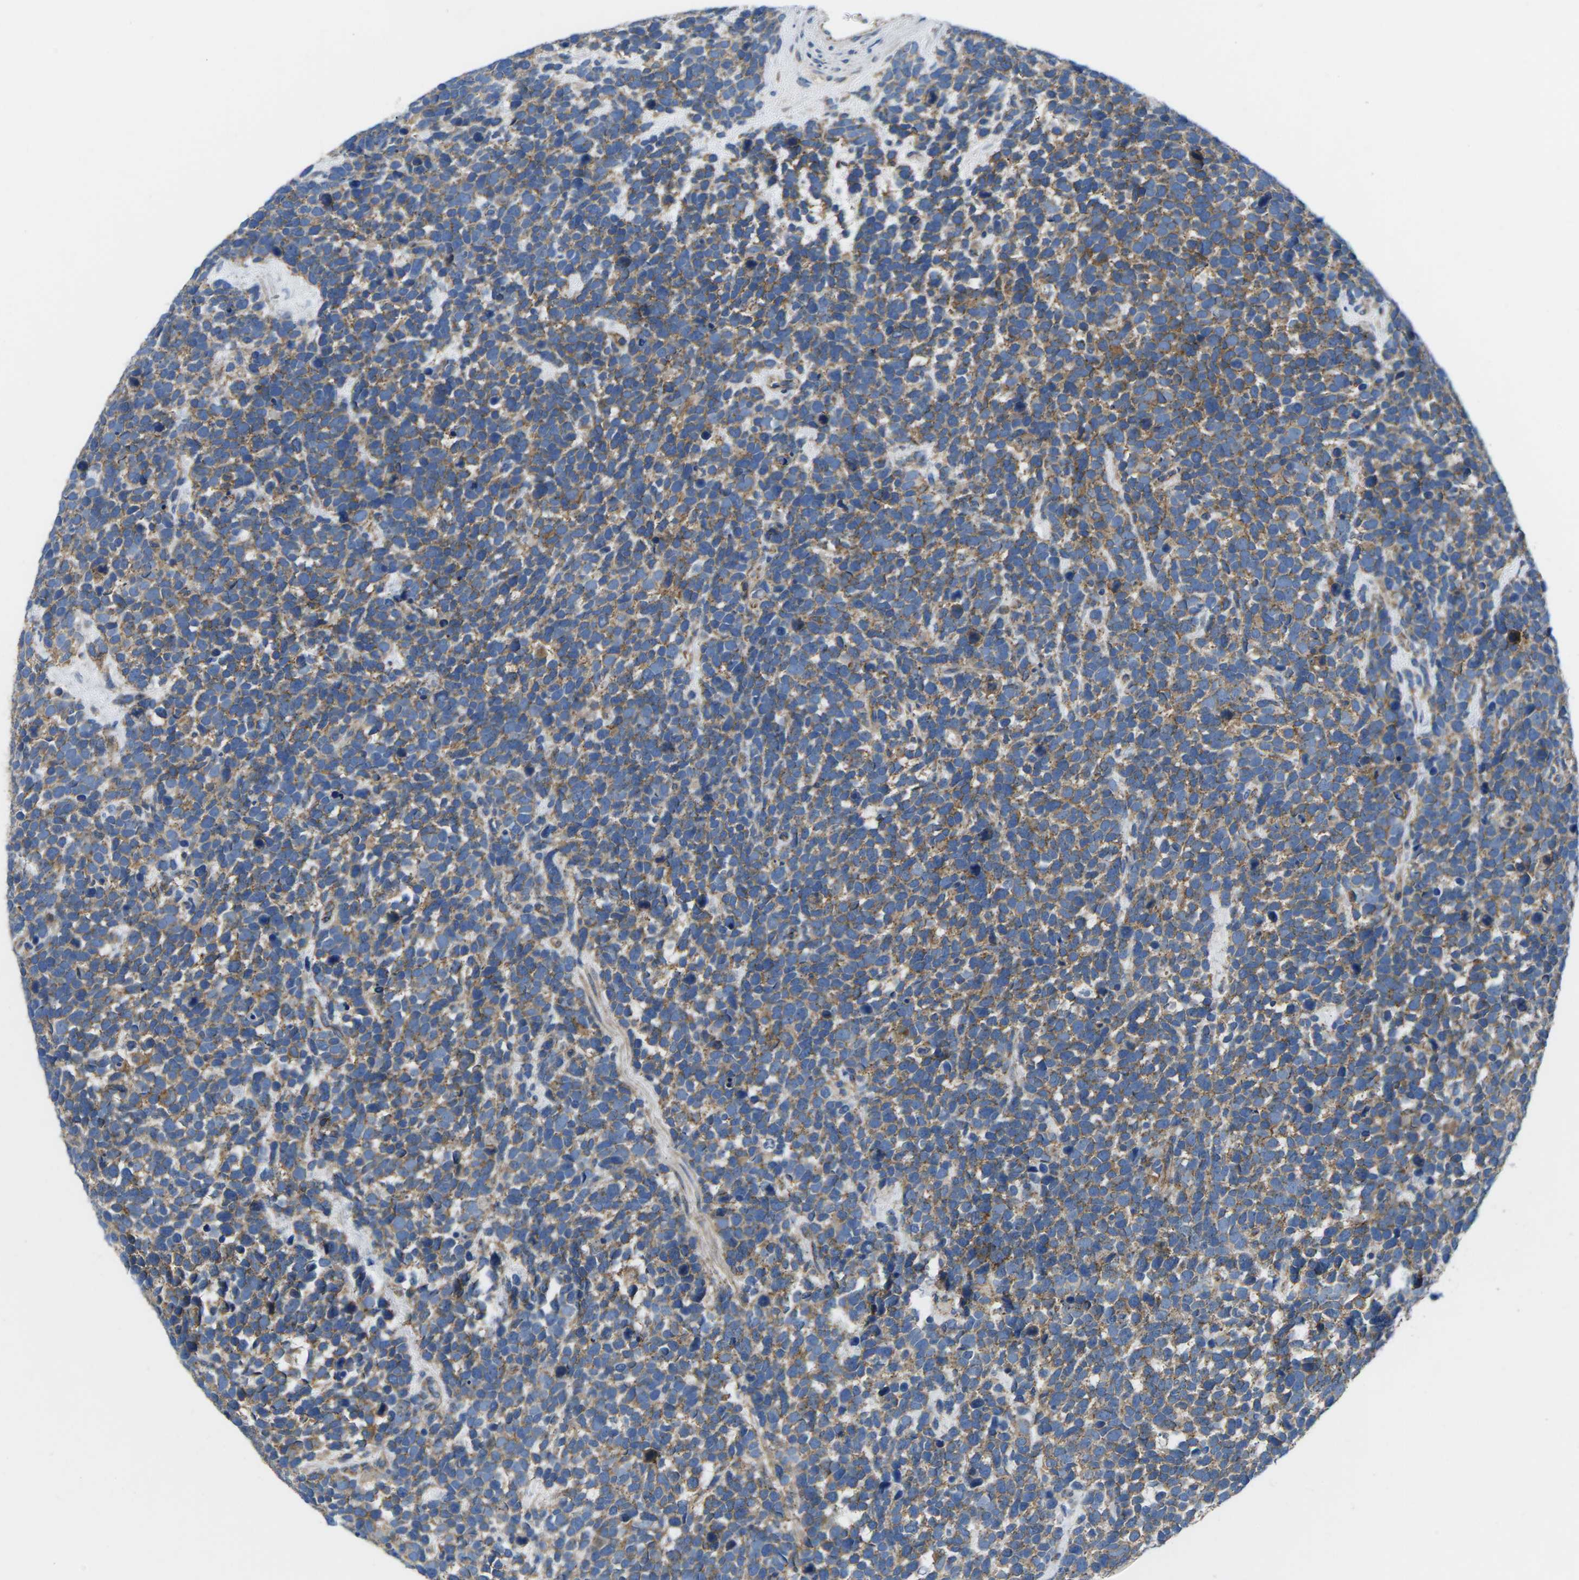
{"staining": {"intensity": "moderate", "quantity": ">75%", "location": "cytoplasmic/membranous"}, "tissue": "urothelial cancer", "cell_type": "Tumor cells", "image_type": "cancer", "snomed": [{"axis": "morphology", "description": "Urothelial carcinoma, High grade"}, {"axis": "topography", "description": "Urinary bladder"}], "caption": "Urothelial cancer tissue reveals moderate cytoplasmic/membranous staining in about >75% of tumor cells, visualized by immunohistochemistry. (Stains: DAB (3,3'-diaminobenzidine) in brown, nuclei in blue, Microscopy: brightfield microscopy at high magnification).", "gene": "CTNND1", "patient": {"sex": "female", "age": 82}}